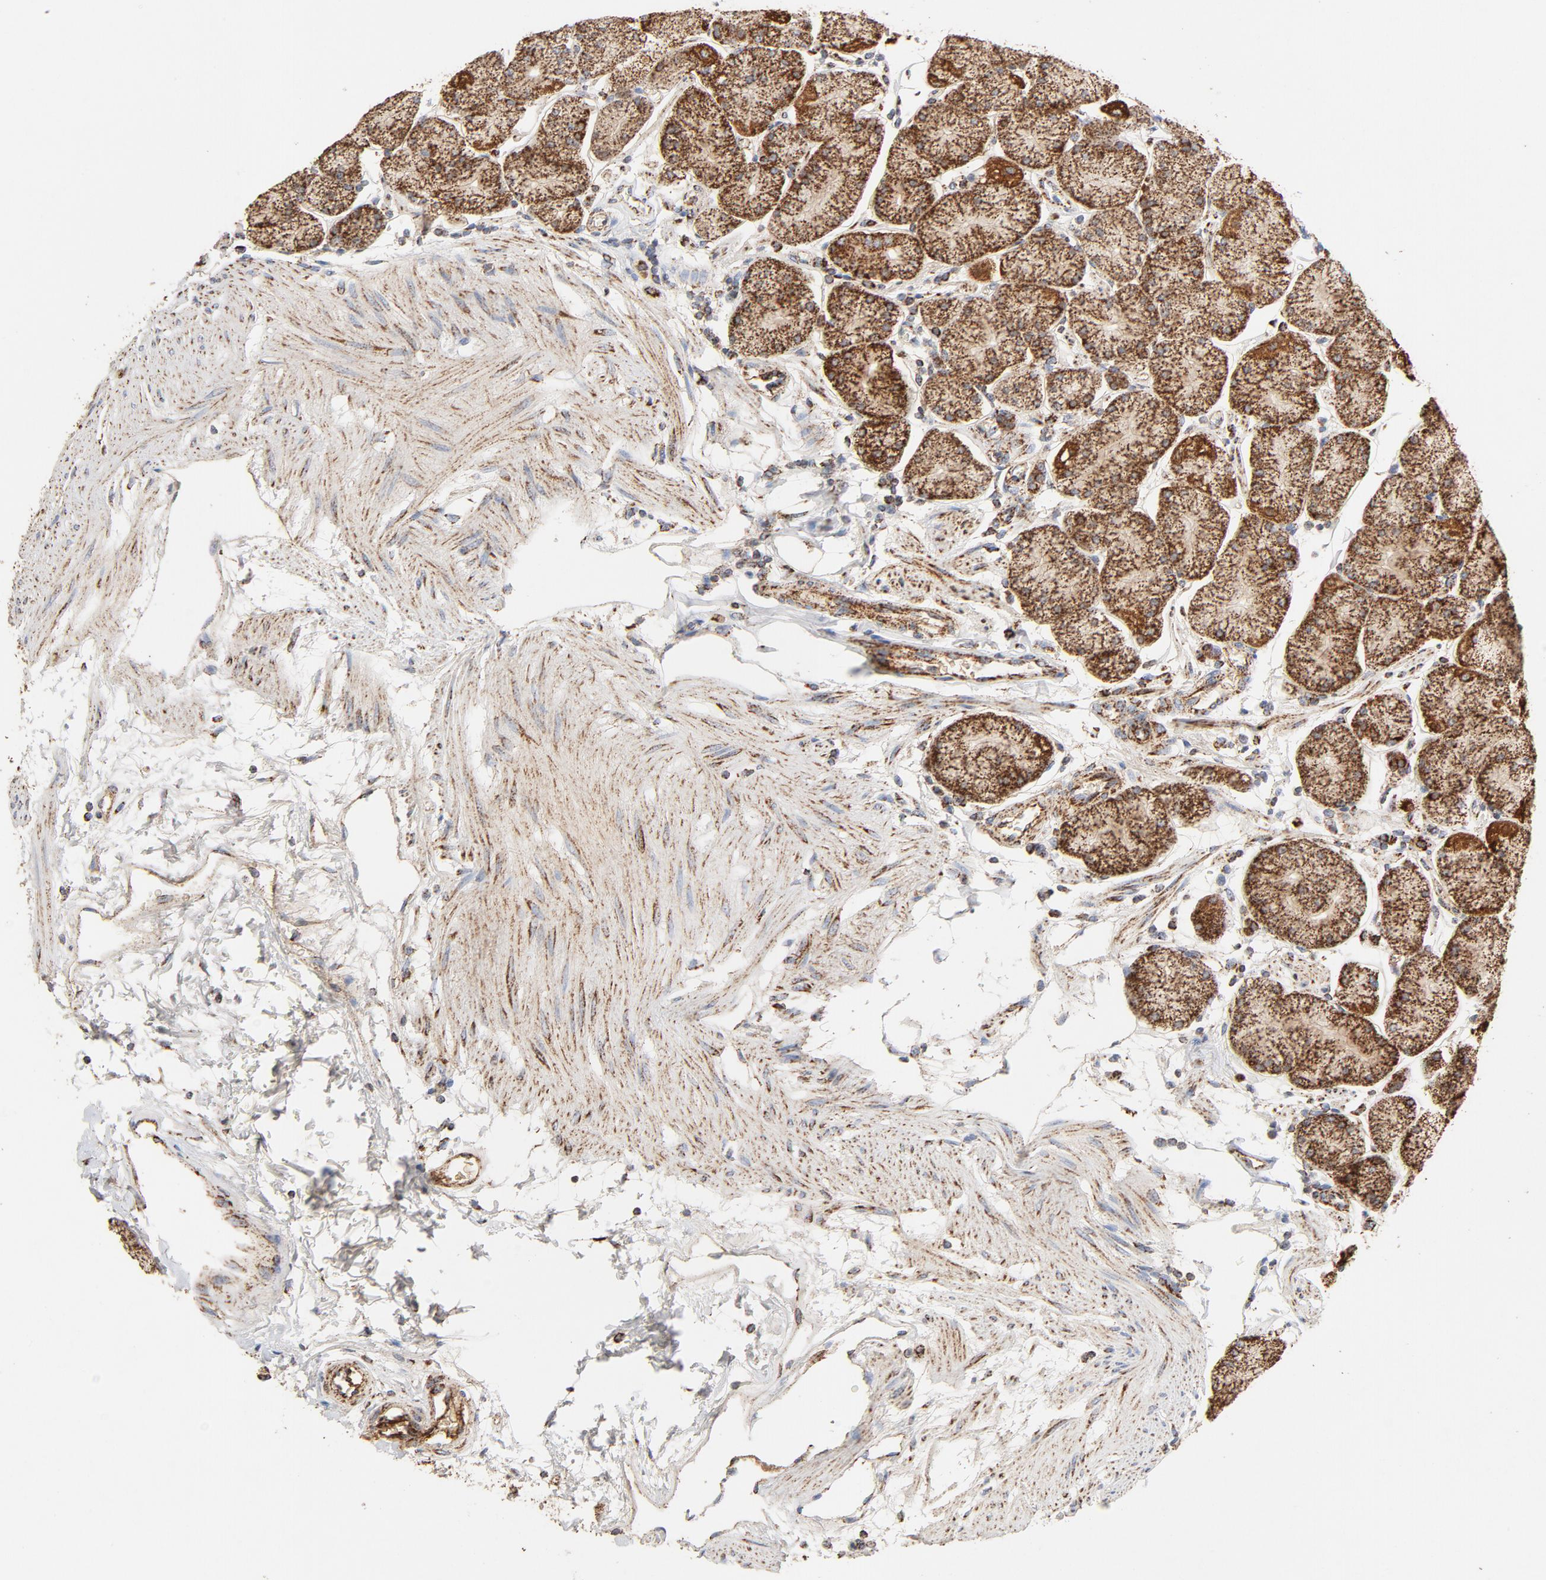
{"staining": {"intensity": "strong", "quantity": ">75%", "location": "cytoplasmic/membranous"}, "tissue": "stomach", "cell_type": "Glandular cells", "image_type": "normal", "snomed": [{"axis": "morphology", "description": "Normal tissue, NOS"}, {"axis": "topography", "description": "Stomach, upper"}, {"axis": "topography", "description": "Stomach"}], "caption": "High-magnification brightfield microscopy of benign stomach stained with DAB (brown) and counterstained with hematoxylin (blue). glandular cells exhibit strong cytoplasmic/membranous positivity is seen in about>75% of cells.", "gene": "PCNX4", "patient": {"sex": "male", "age": 76}}